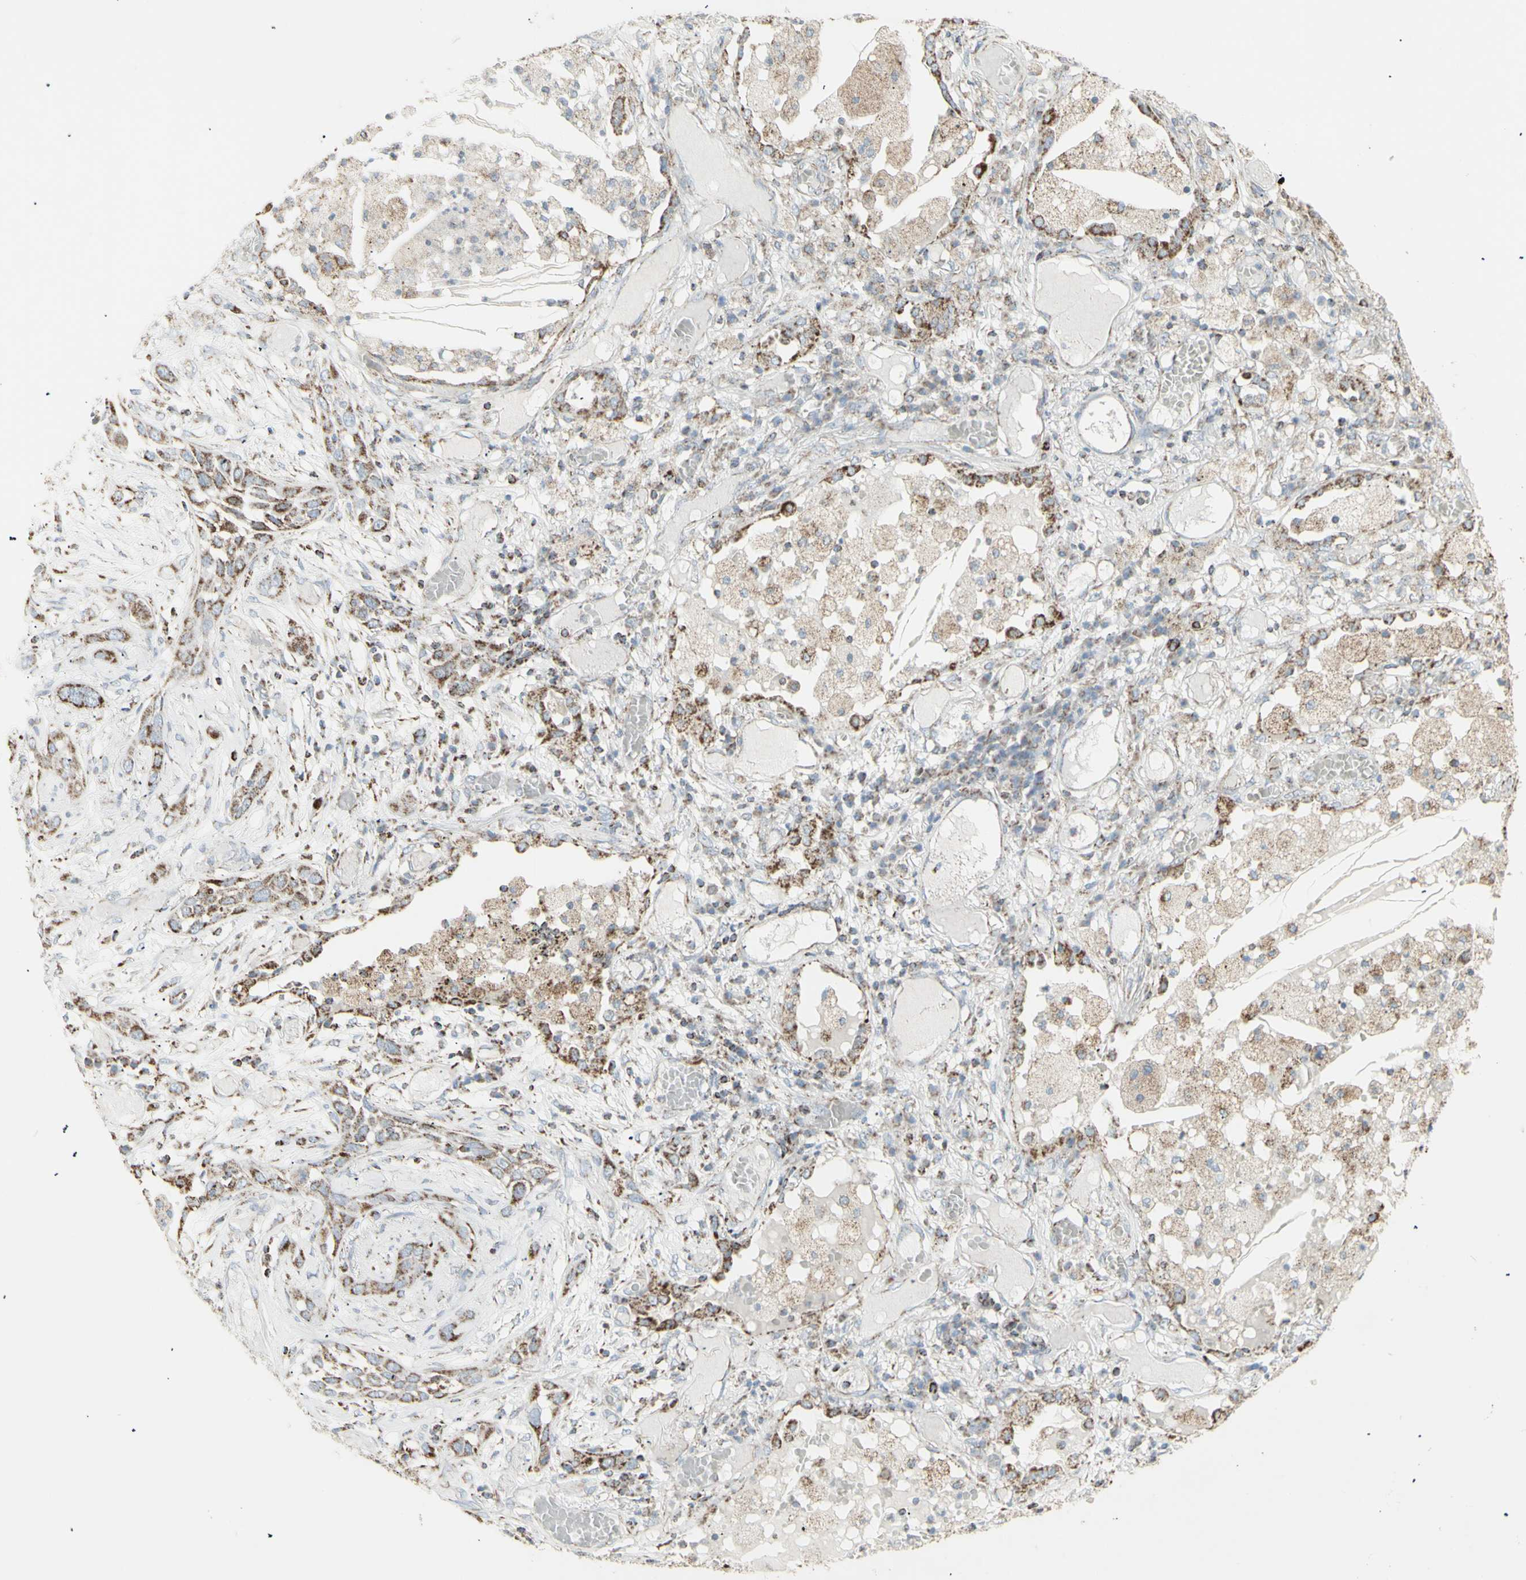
{"staining": {"intensity": "moderate", "quantity": ">75%", "location": "cytoplasmic/membranous"}, "tissue": "lung cancer", "cell_type": "Tumor cells", "image_type": "cancer", "snomed": [{"axis": "morphology", "description": "Squamous cell carcinoma, NOS"}, {"axis": "topography", "description": "Lung"}], "caption": "Lung cancer (squamous cell carcinoma) stained for a protein (brown) shows moderate cytoplasmic/membranous positive expression in approximately >75% of tumor cells.", "gene": "PLGRKT", "patient": {"sex": "male", "age": 71}}